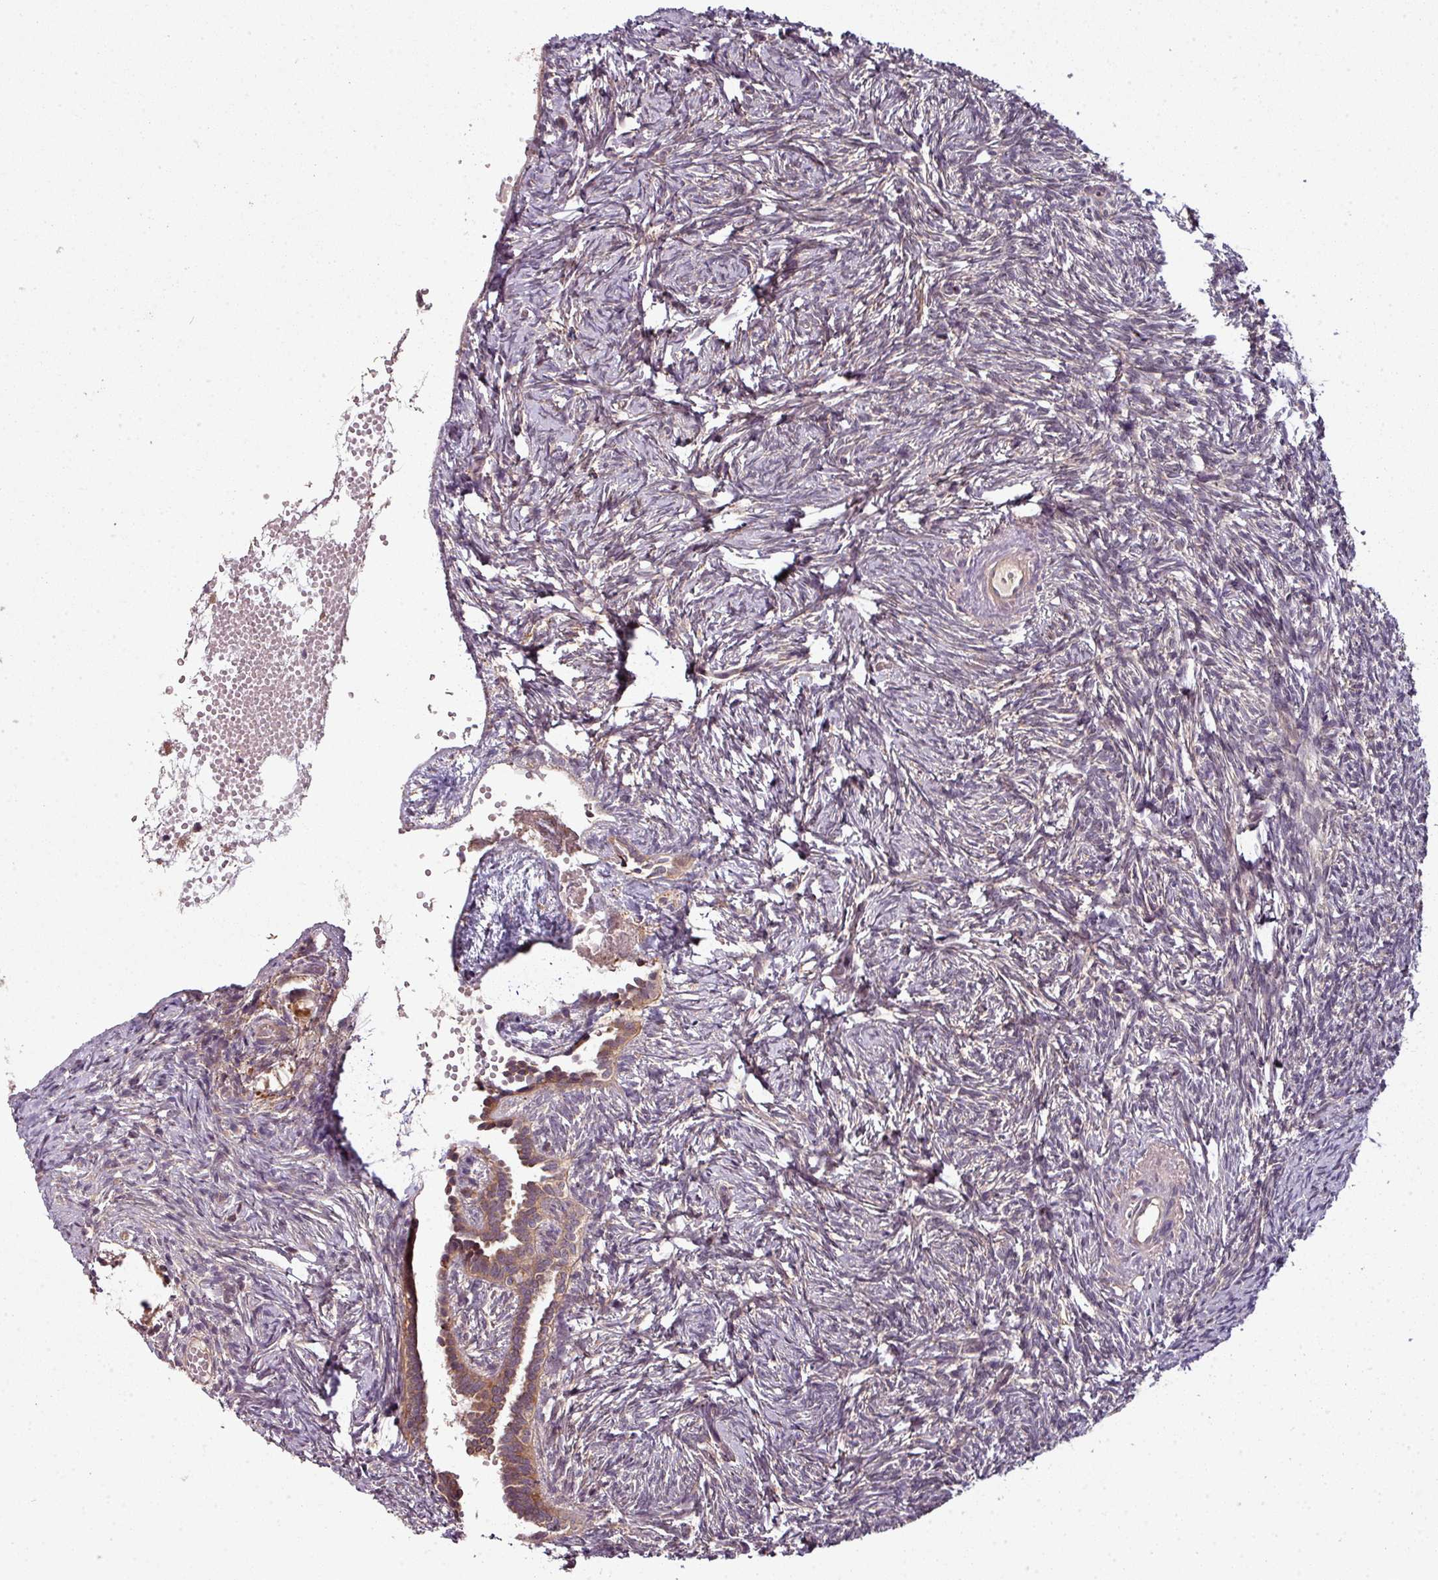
{"staining": {"intensity": "moderate", "quantity": ">75%", "location": "cytoplasmic/membranous"}, "tissue": "ovary", "cell_type": "Follicle cells", "image_type": "normal", "snomed": [{"axis": "morphology", "description": "Normal tissue, NOS"}, {"axis": "topography", "description": "Ovary"}], "caption": "This is a histology image of immunohistochemistry (IHC) staining of unremarkable ovary, which shows moderate expression in the cytoplasmic/membranous of follicle cells.", "gene": "GSKIP", "patient": {"sex": "female", "age": 51}}